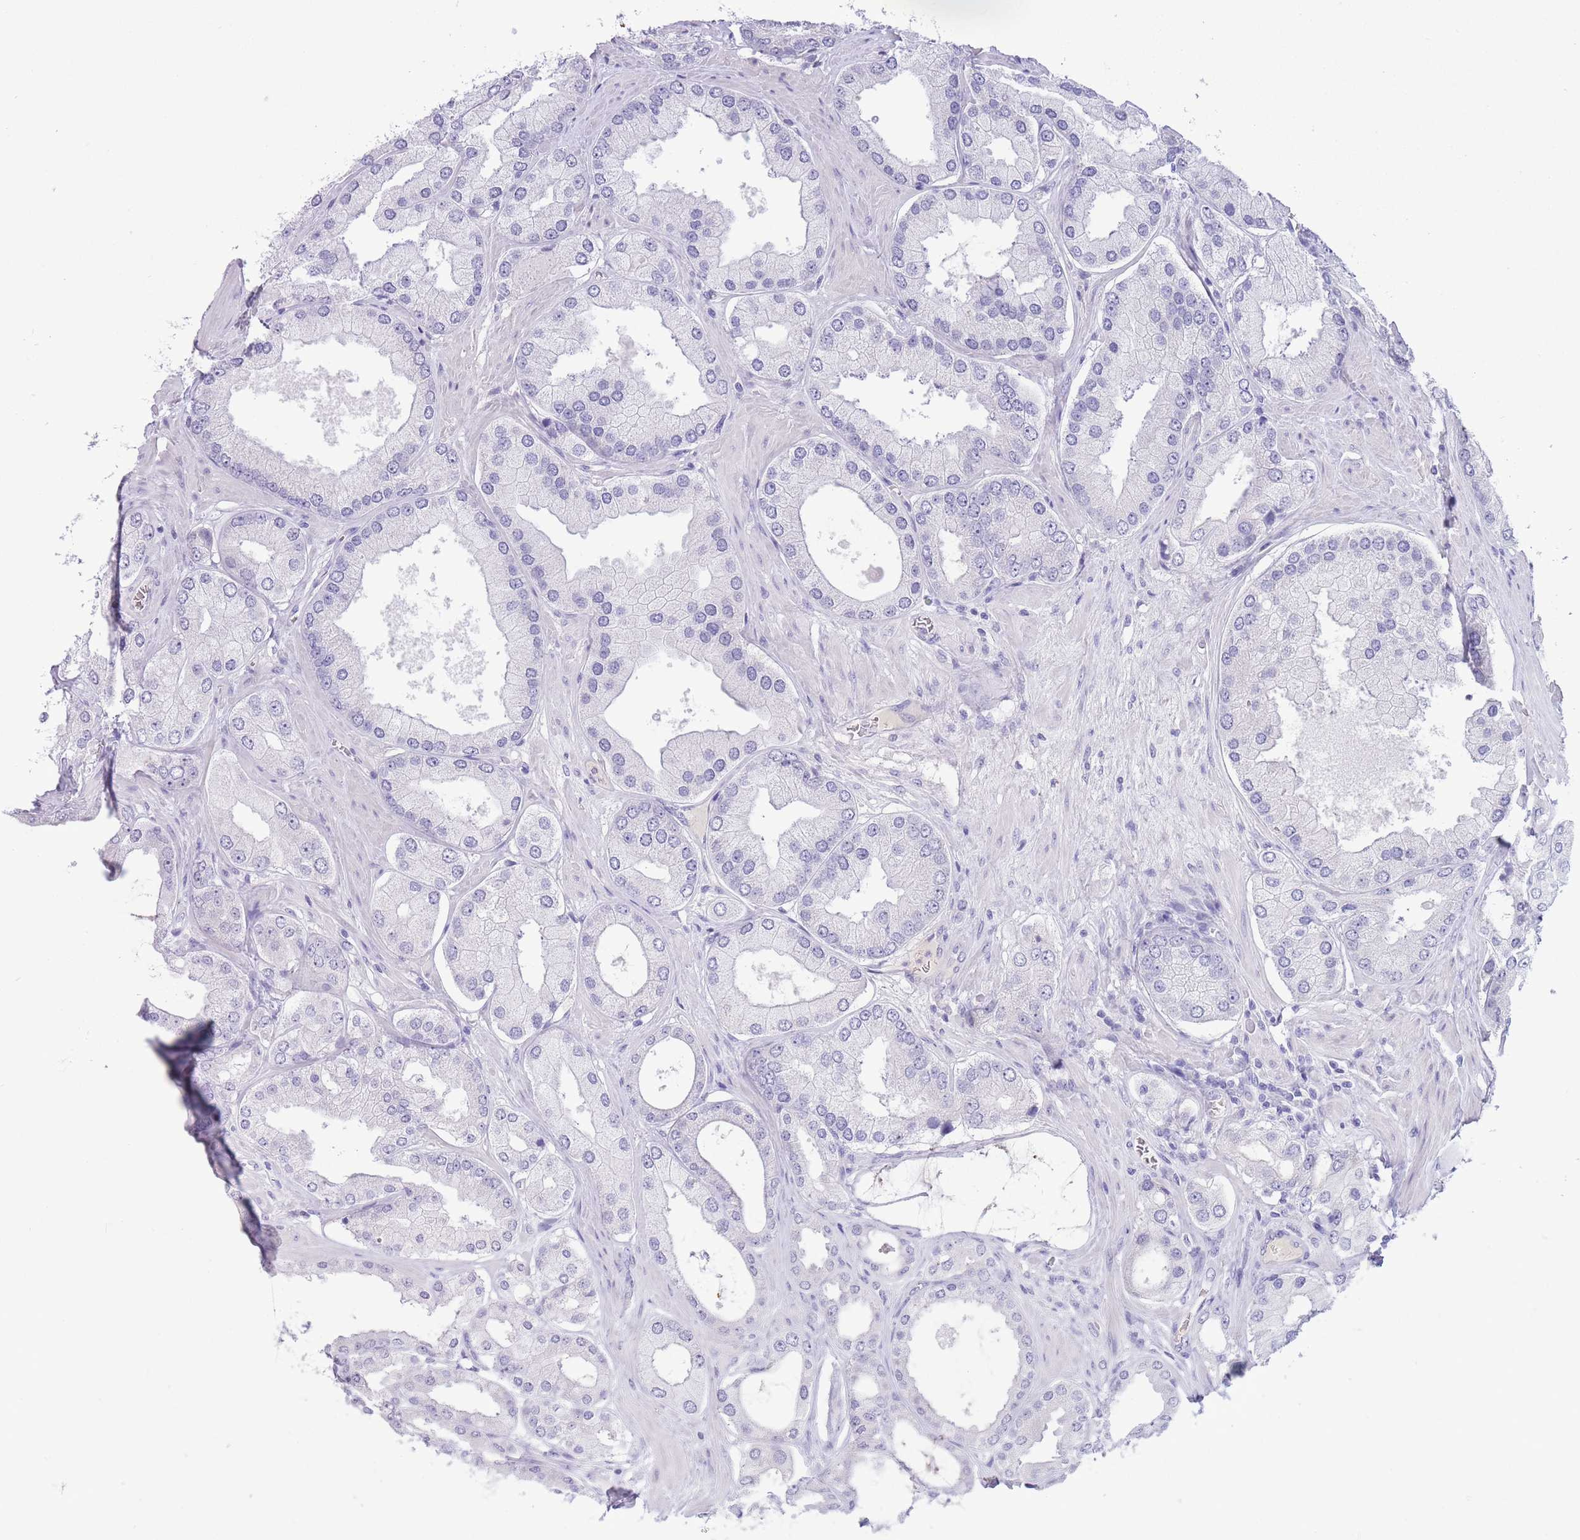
{"staining": {"intensity": "negative", "quantity": "none", "location": "none"}, "tissue": "prostate cancer", "cell_type": "Tumor cells", "image_type": "cancer", "snomed": [{"axis": "morphology", "description": "Adenocarcinoma, Low grade"}, {"axis": "topography", "description": "Prostate"}], "caption": "An immunohistochemistry (IHC) photomicrograph of prostate cancer (adenocarcinoma (low-grade)) is shown. There is no staining in tumor cells of prostate cancer (adenocarcinoma (low-grade)).", "gene": "ASAP3", "patient": {"sex": "male", "age": 42}}